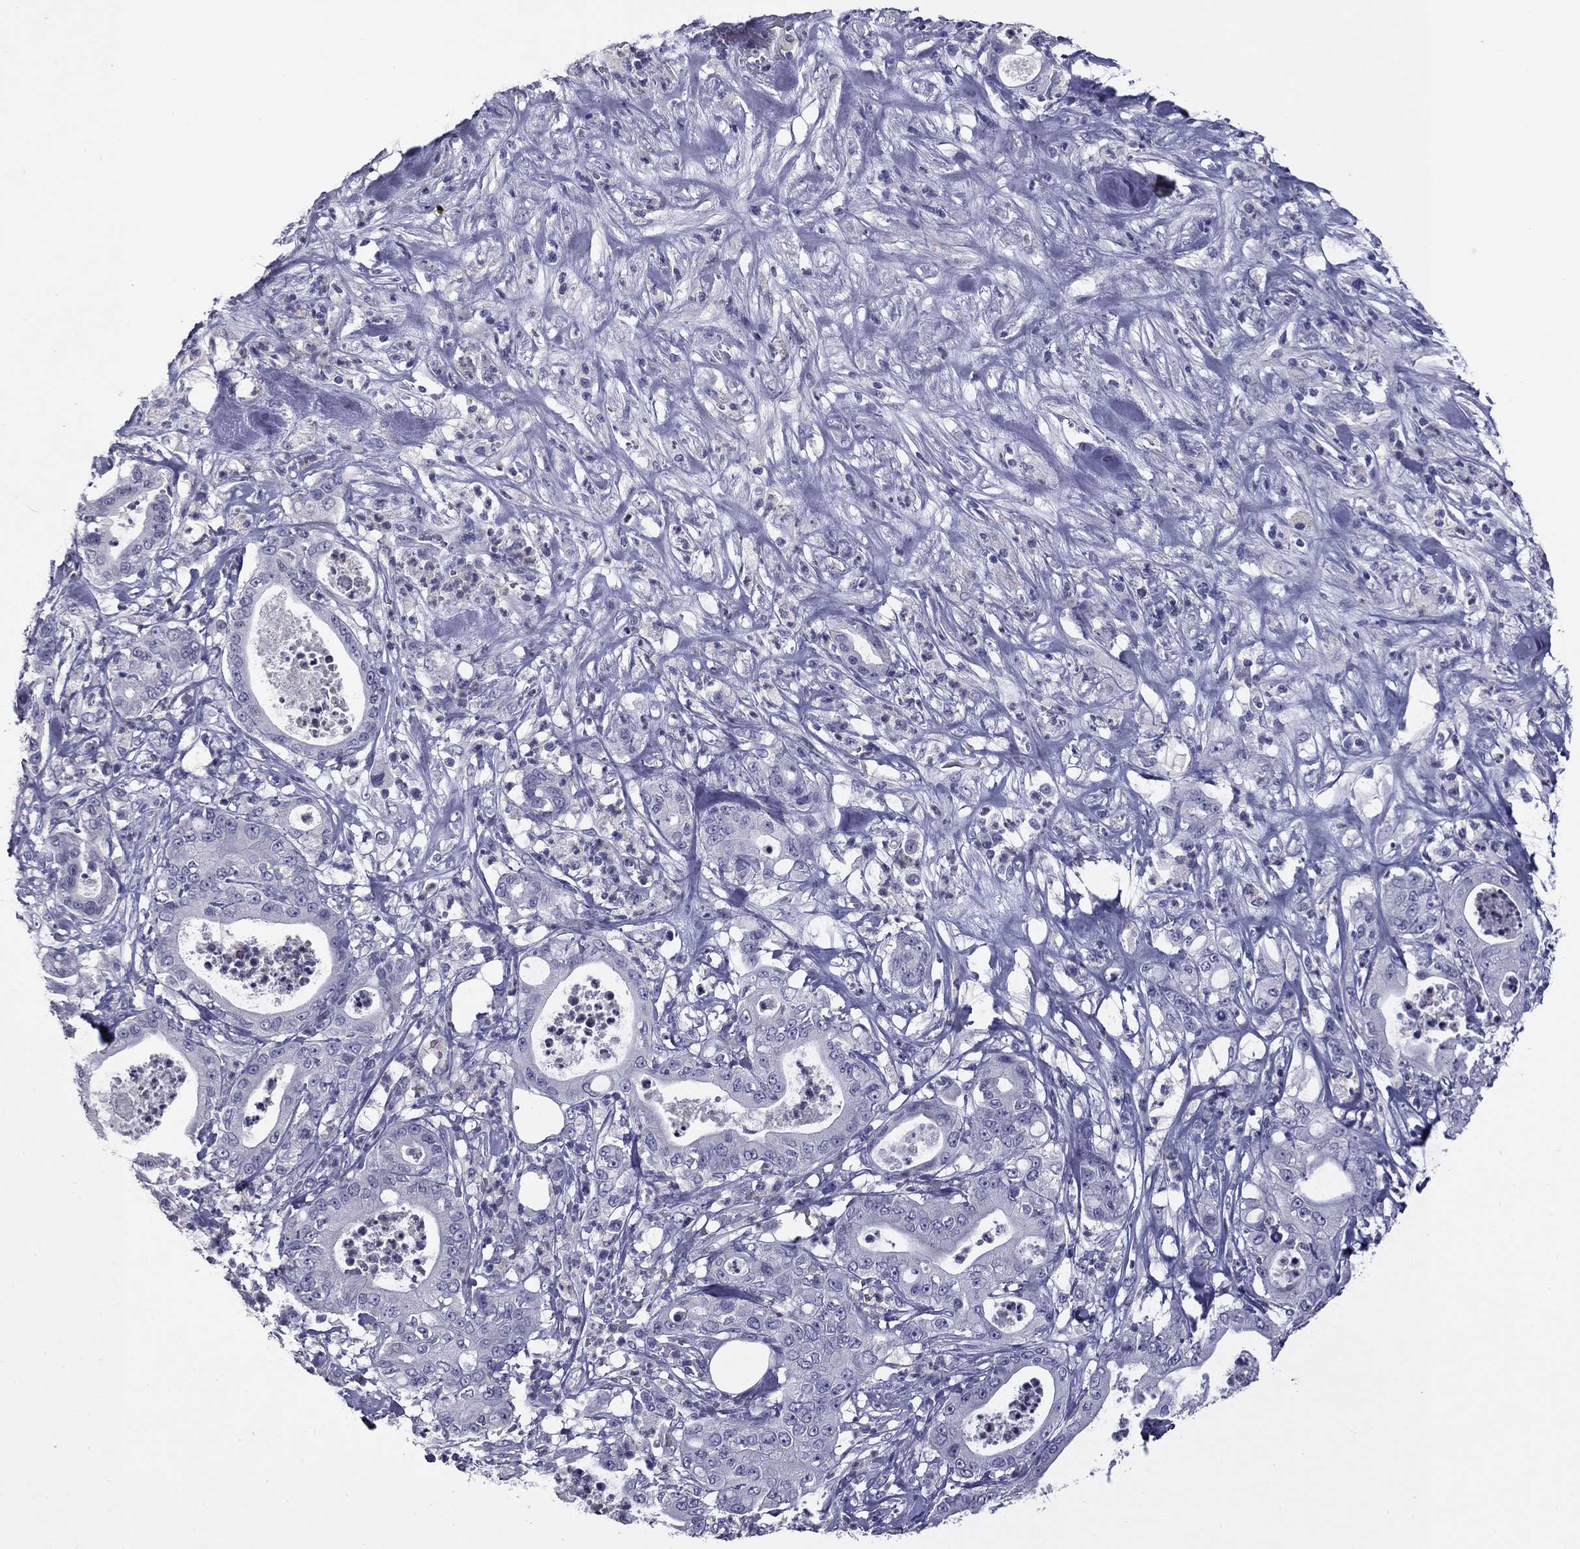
{"staining": {"intensity": "negative", "quantity": "none", "location": "none"}, "tissue": "pancreatic cancer", "cell_type": "Tumor cells", "image_type": "cancer", "snomed": [{"axis": "morphology", "description": "Adenocarcinoma, NOS"}, {"axis": "topography", "description": "Pancreas"}], "caption": "Pancreatic adenocarcinoma stained for a protein using immunohistochemistry displays no staining tumor cells.", "gene": "CFAP119", "patient": {"sex": "male", "age": 71}}